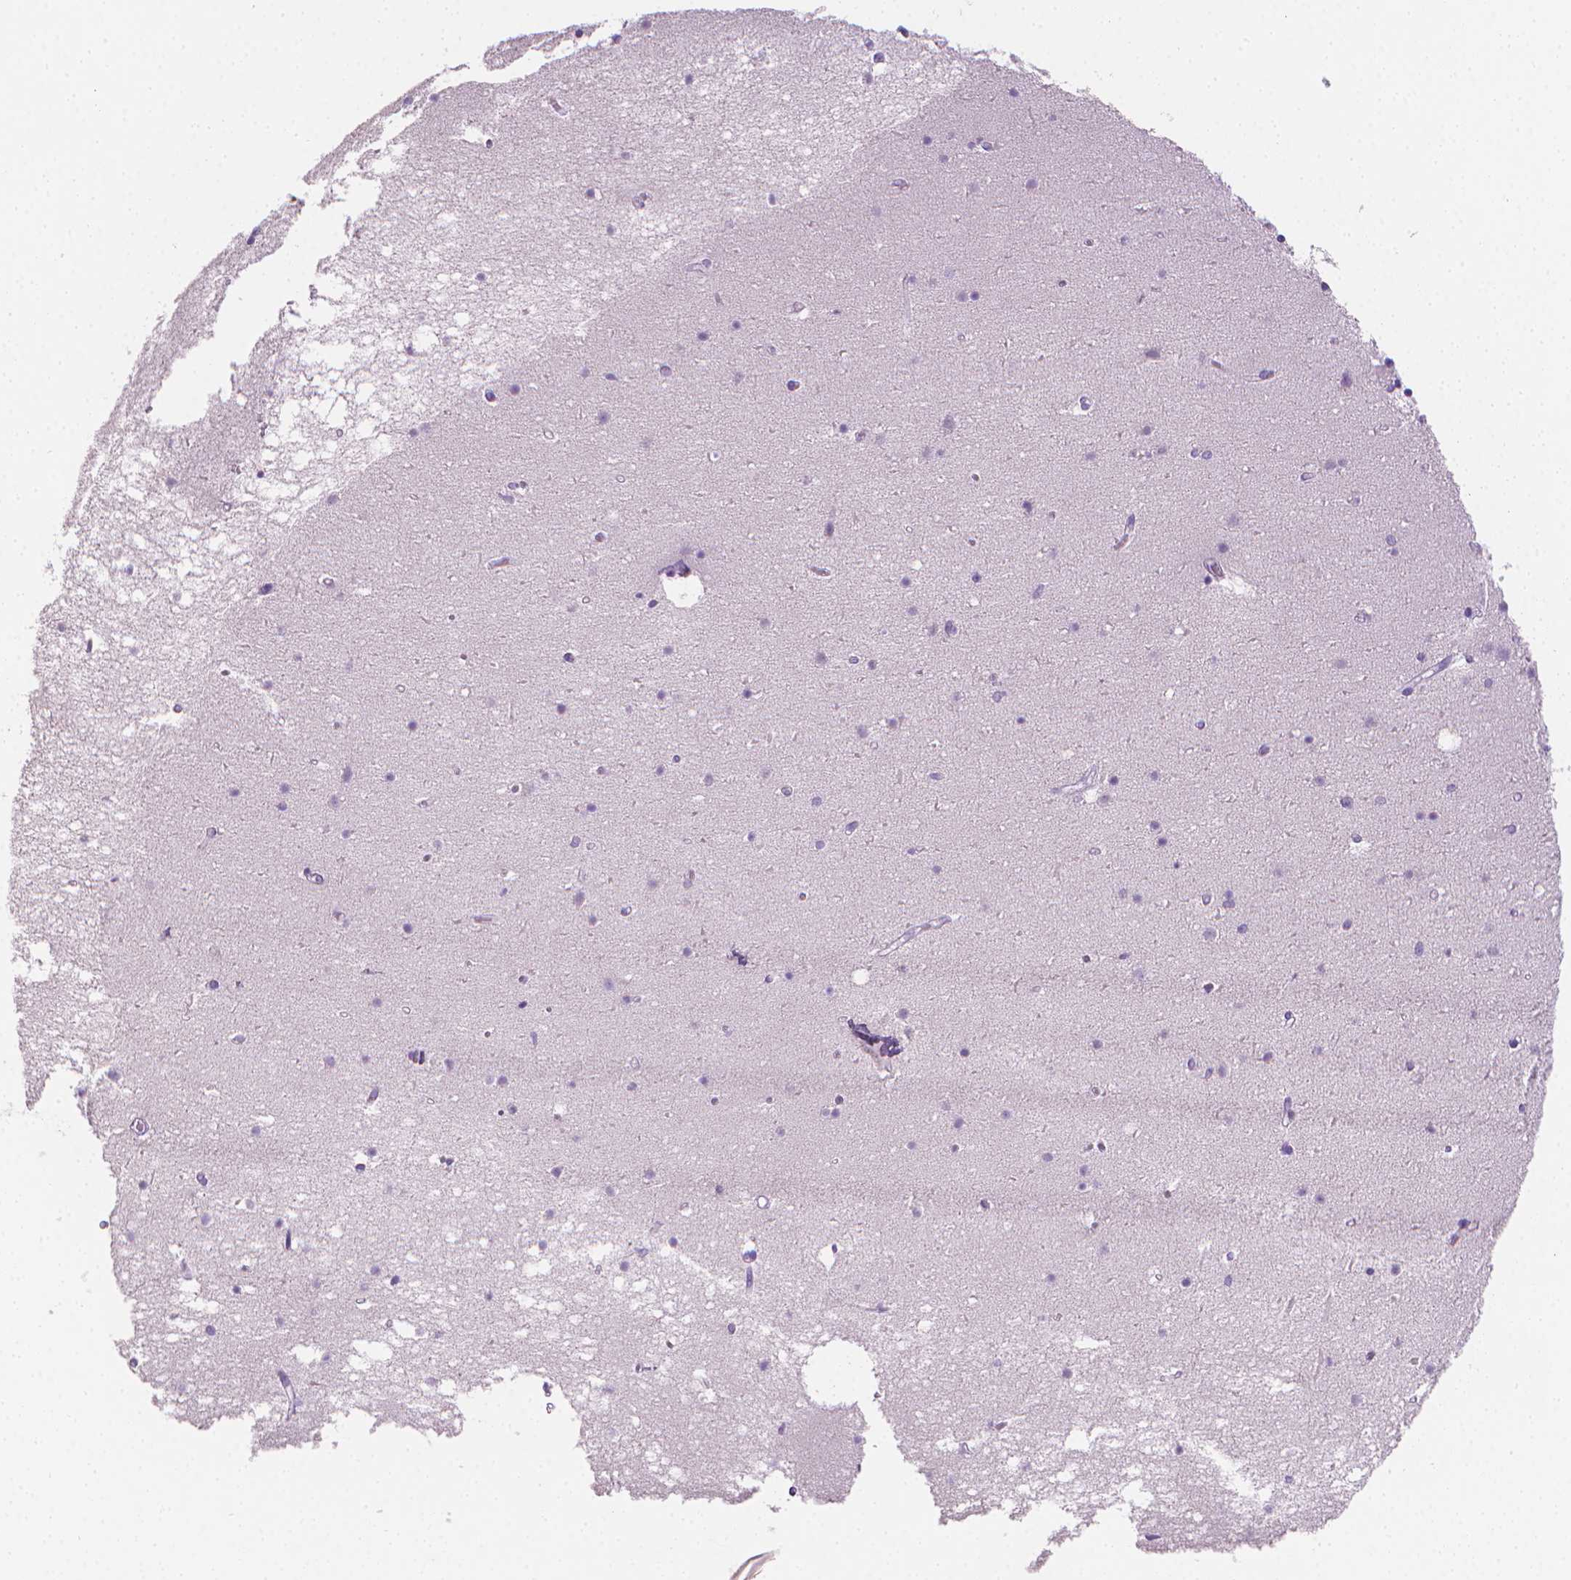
{"staining": {"intensity": "negative", "quantity": "none", "location": "none"}, "tissue": "cerebellum", "cell_type": "Cells in granular layer", "image_type": "normal", "snomed": [{"axis": "morphology", "description": "Normal tissue, NOS"}, {"axis": "topography", "description": "Cerebellum"}], "caption": "High power microscopy photomicrograph of an immunohistochemistry photomicrograph of normal cerebellum, revealing no significant expression in cells in granular layer.", "gene": "TNNI2", "patient": {"sex": "male", "age": 70}}